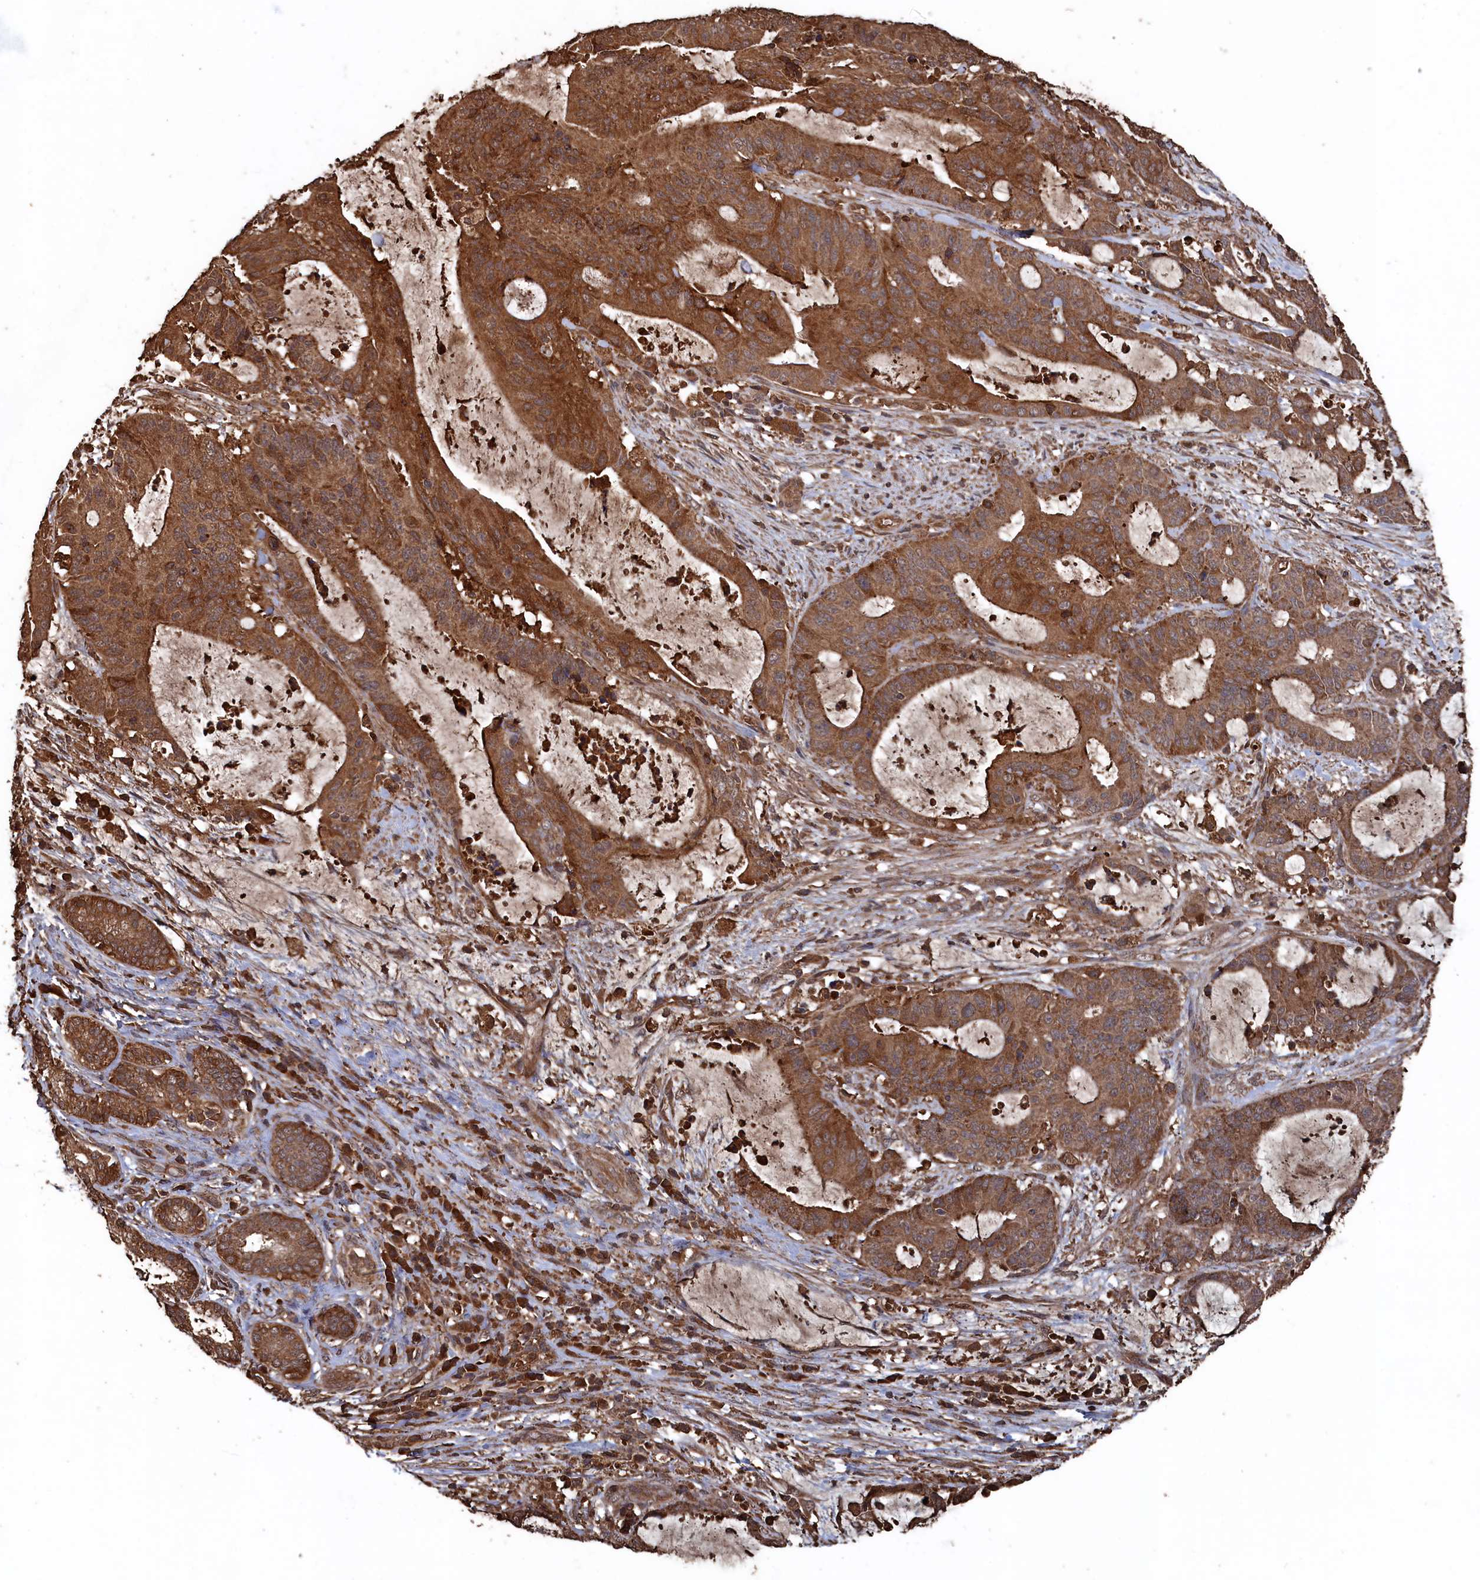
{"staining": {"intensity": "strong", "quantity": ">75%", "location": "cytoplasmic/membranous"}, "tissue": "liver cancer", "cell_type": "Tumor cells", "image_type": "cancer", "snomed": [{"axis": "morphology", "description": "Normal tissue, NOS"}, {"axis": "morphology", "description": "Cholangiocarcinoma"}, {"axis": "topography", "description": "Liver"}, {"axis": "topography", "description": "Peripheral nerve tissue"}], "caption": "Immunohistochemical staining of liver cancer (cholangiocarcinoma) shows high levels of strong cytoplasmic/membranous protein expression in approximately >75% of tumor cells.", "gene": "SNX33", "patient": {"sex": "female", "age": 73}}